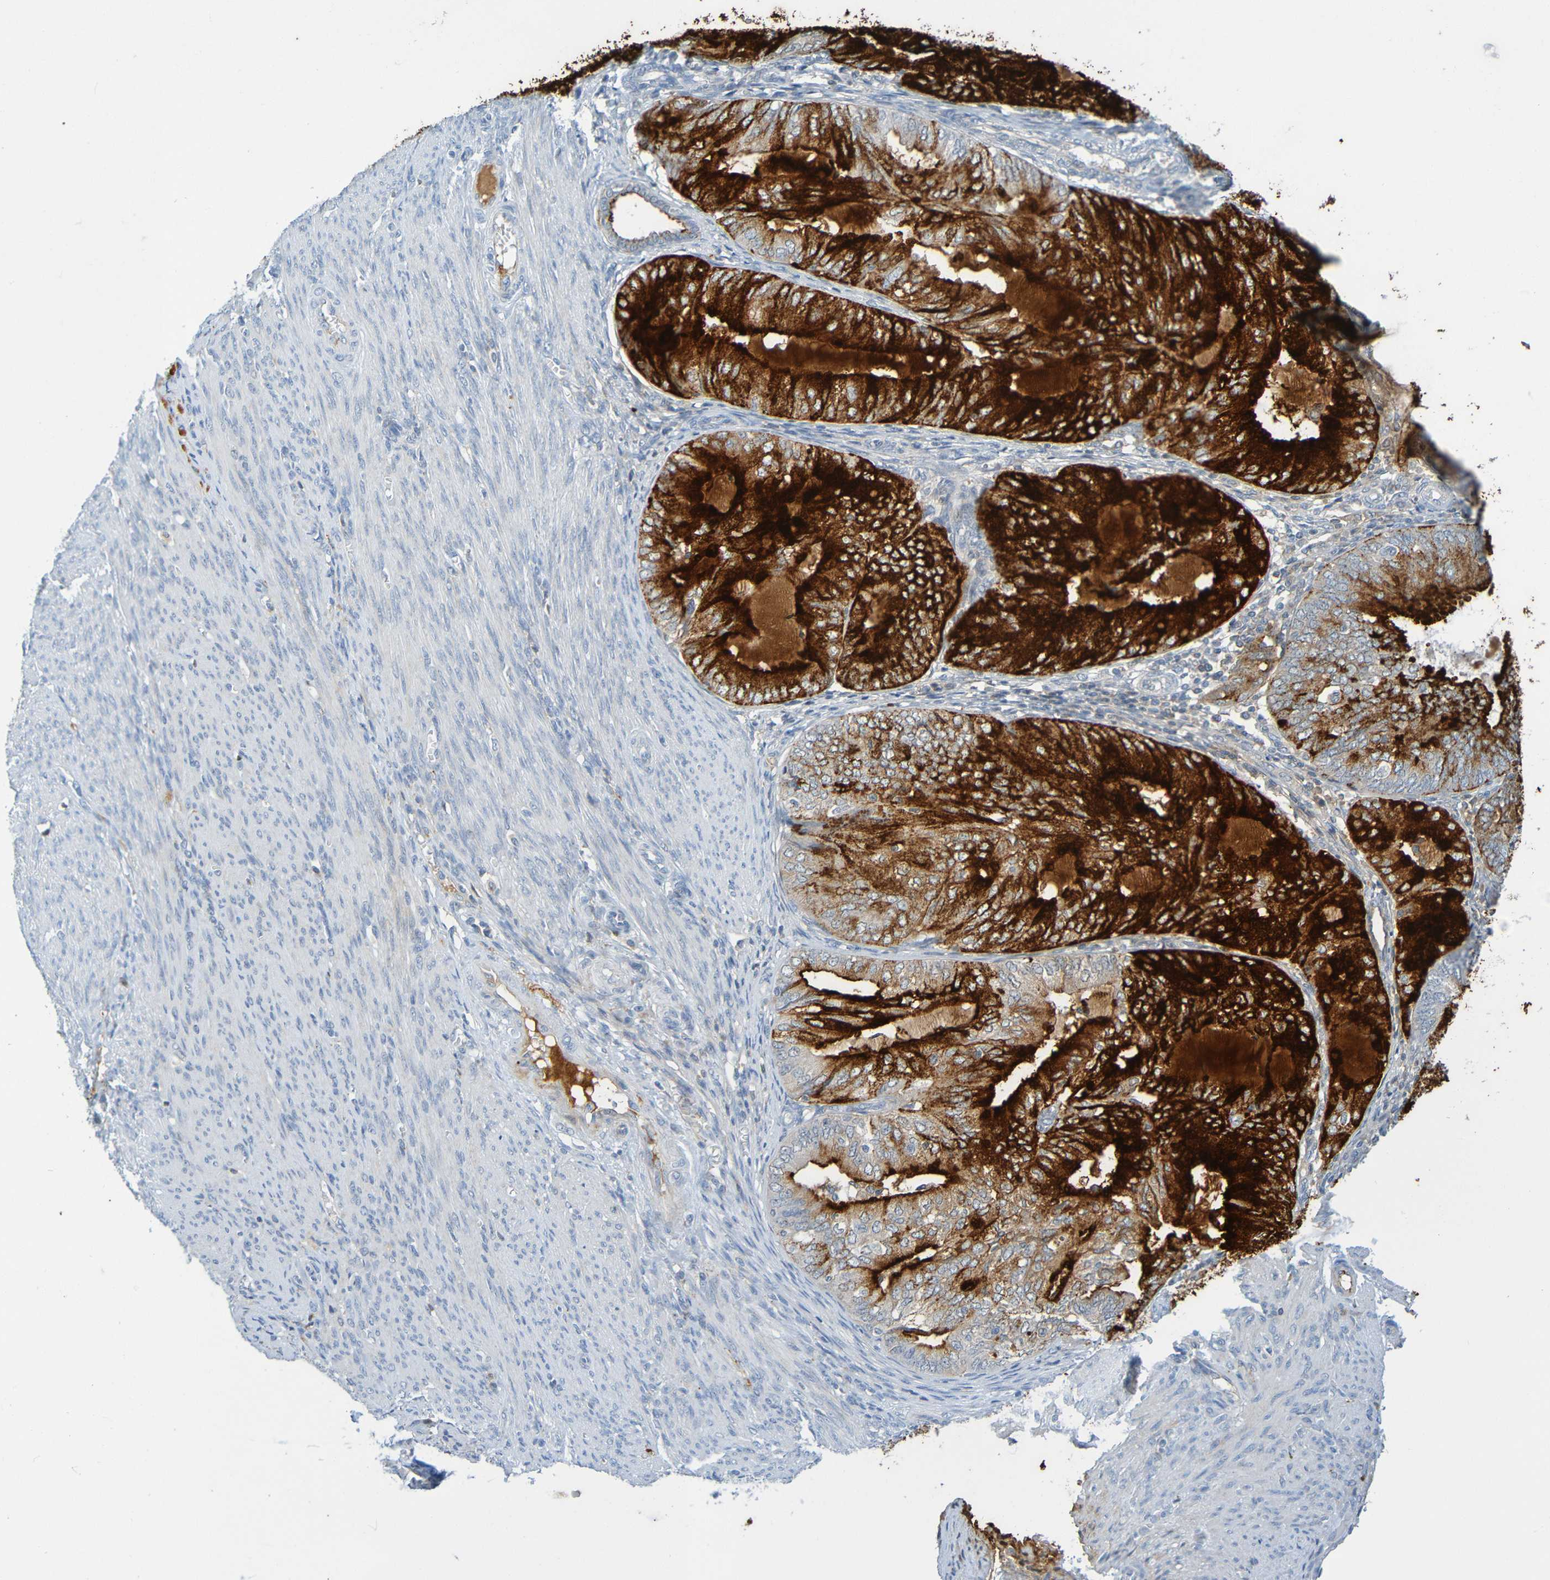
{"staining": {"intensity": "strong", "quantity": ">75%", "location": "cytoplasmic/membranous"}, "tissue": "endometrial cancer", "cell_type": "Tumor cells", "image_type": "cancer", "snomed": [{"axis": "morphology", "description": "Adenocarcinoma, NOS"}, {"axis": "topography", "description": "Endometrium"}], "caption": "Endometrial cancer stained with immunohistochemistry (IHC) reveals strong cytoplasmic/membranous positivity in about >75% of tumor cells.", "gene": "IL10", "patient": {"sex": "female", "age": 81}}